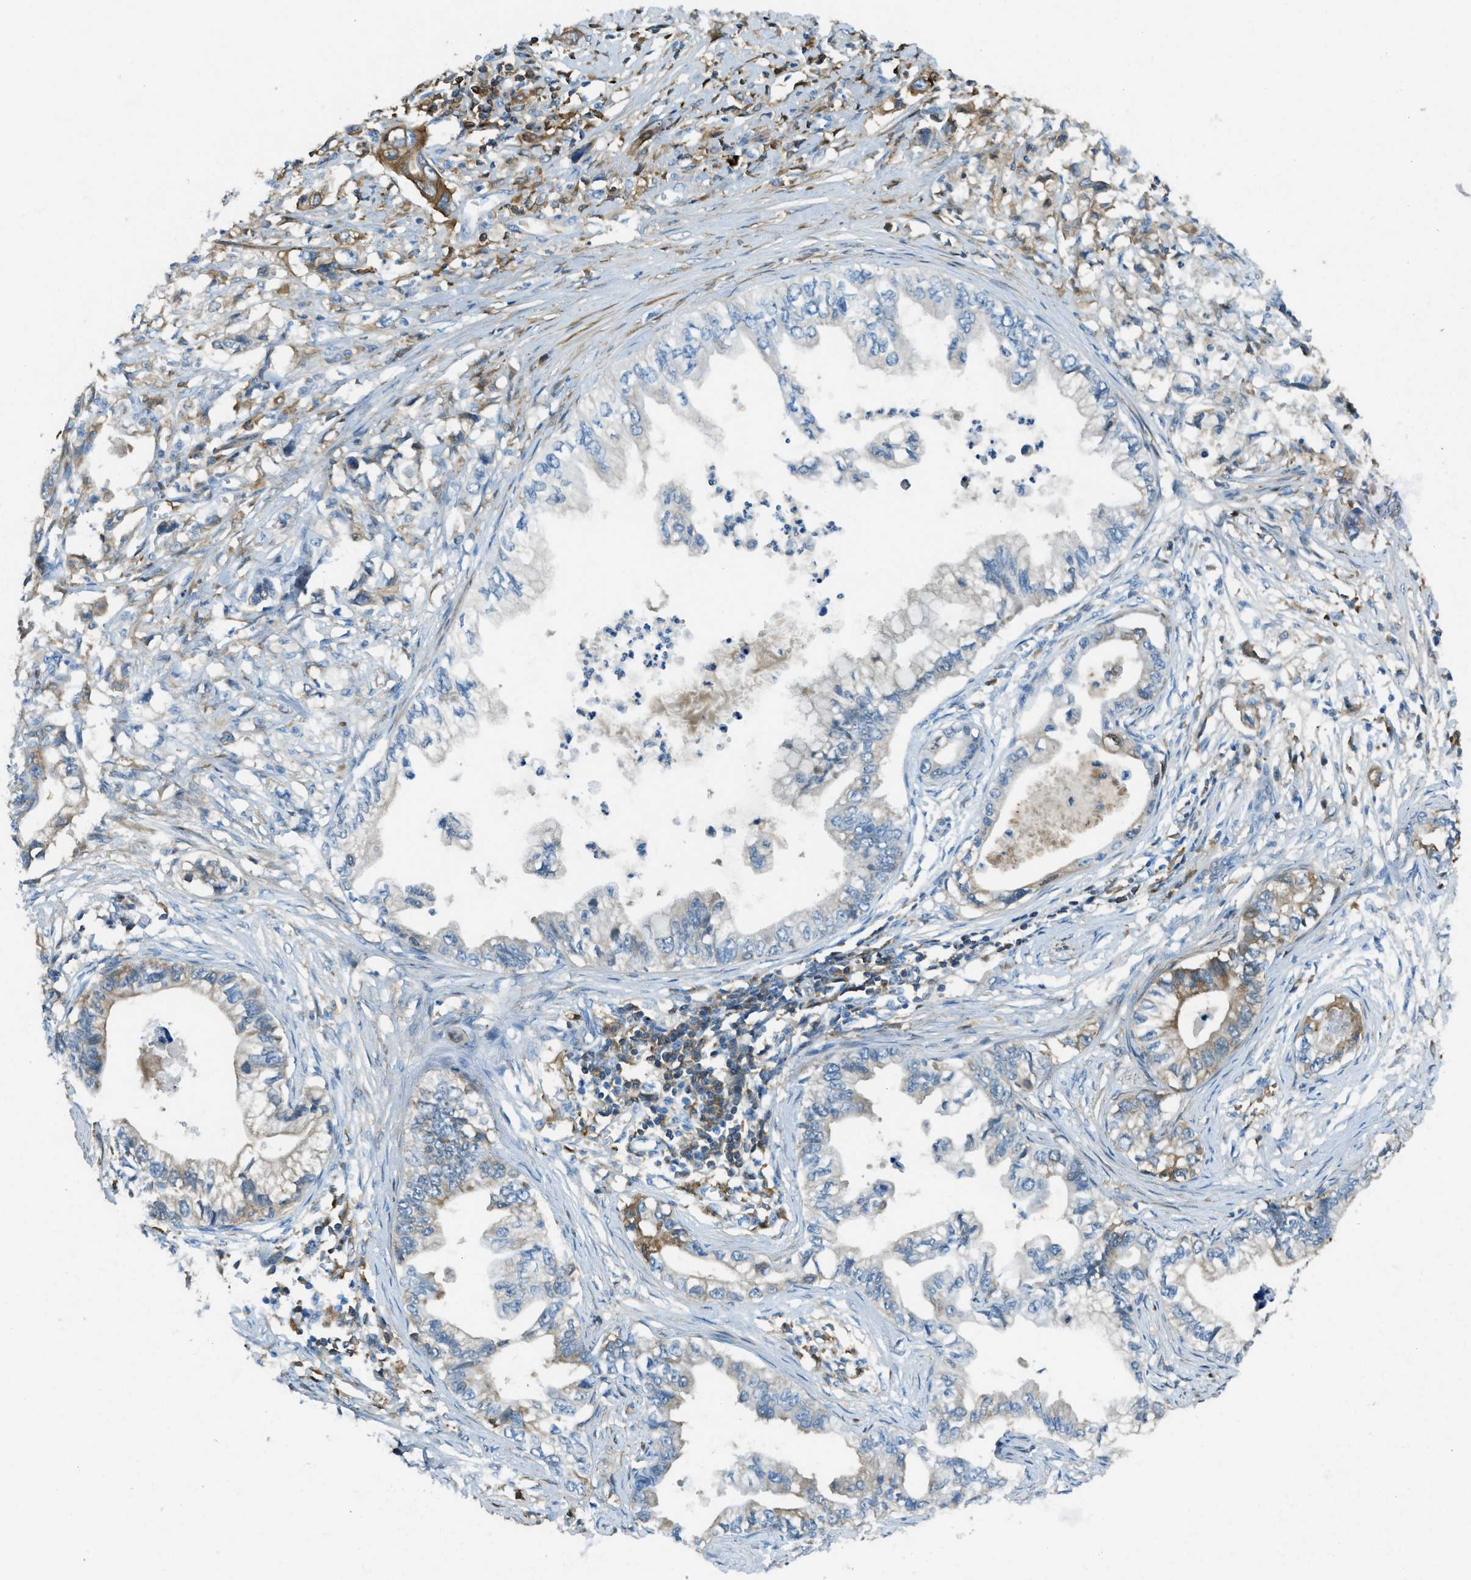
{"staining": {"intensity": "moderate", "quantity": "<25%", "location": "cytoplasmic/membranous"}, "tissue": "pancreatic cancer", "cell_type": "Tumor cells", "image_type": "cancer", "snomed": [{"axis": "morphology", "description": "Adenocarcinoma, NOS"}, {"axis": "topography", "description": "Pancreas"}], "caption": "Immunohistochemical staining of pancreatic cancer (adenocarcinoma) displays low levels of moderate cytoplasmic/membranous protein staining in about <25% of tumor cells. (Stains: DAB (3,3'-diaminobenzidine) in brown, nuclei in blue, Microscopy: brightfield microscopy at high magnification).", "gene": "TRIM59", "patient": {"sex": "male", "age": 56}}